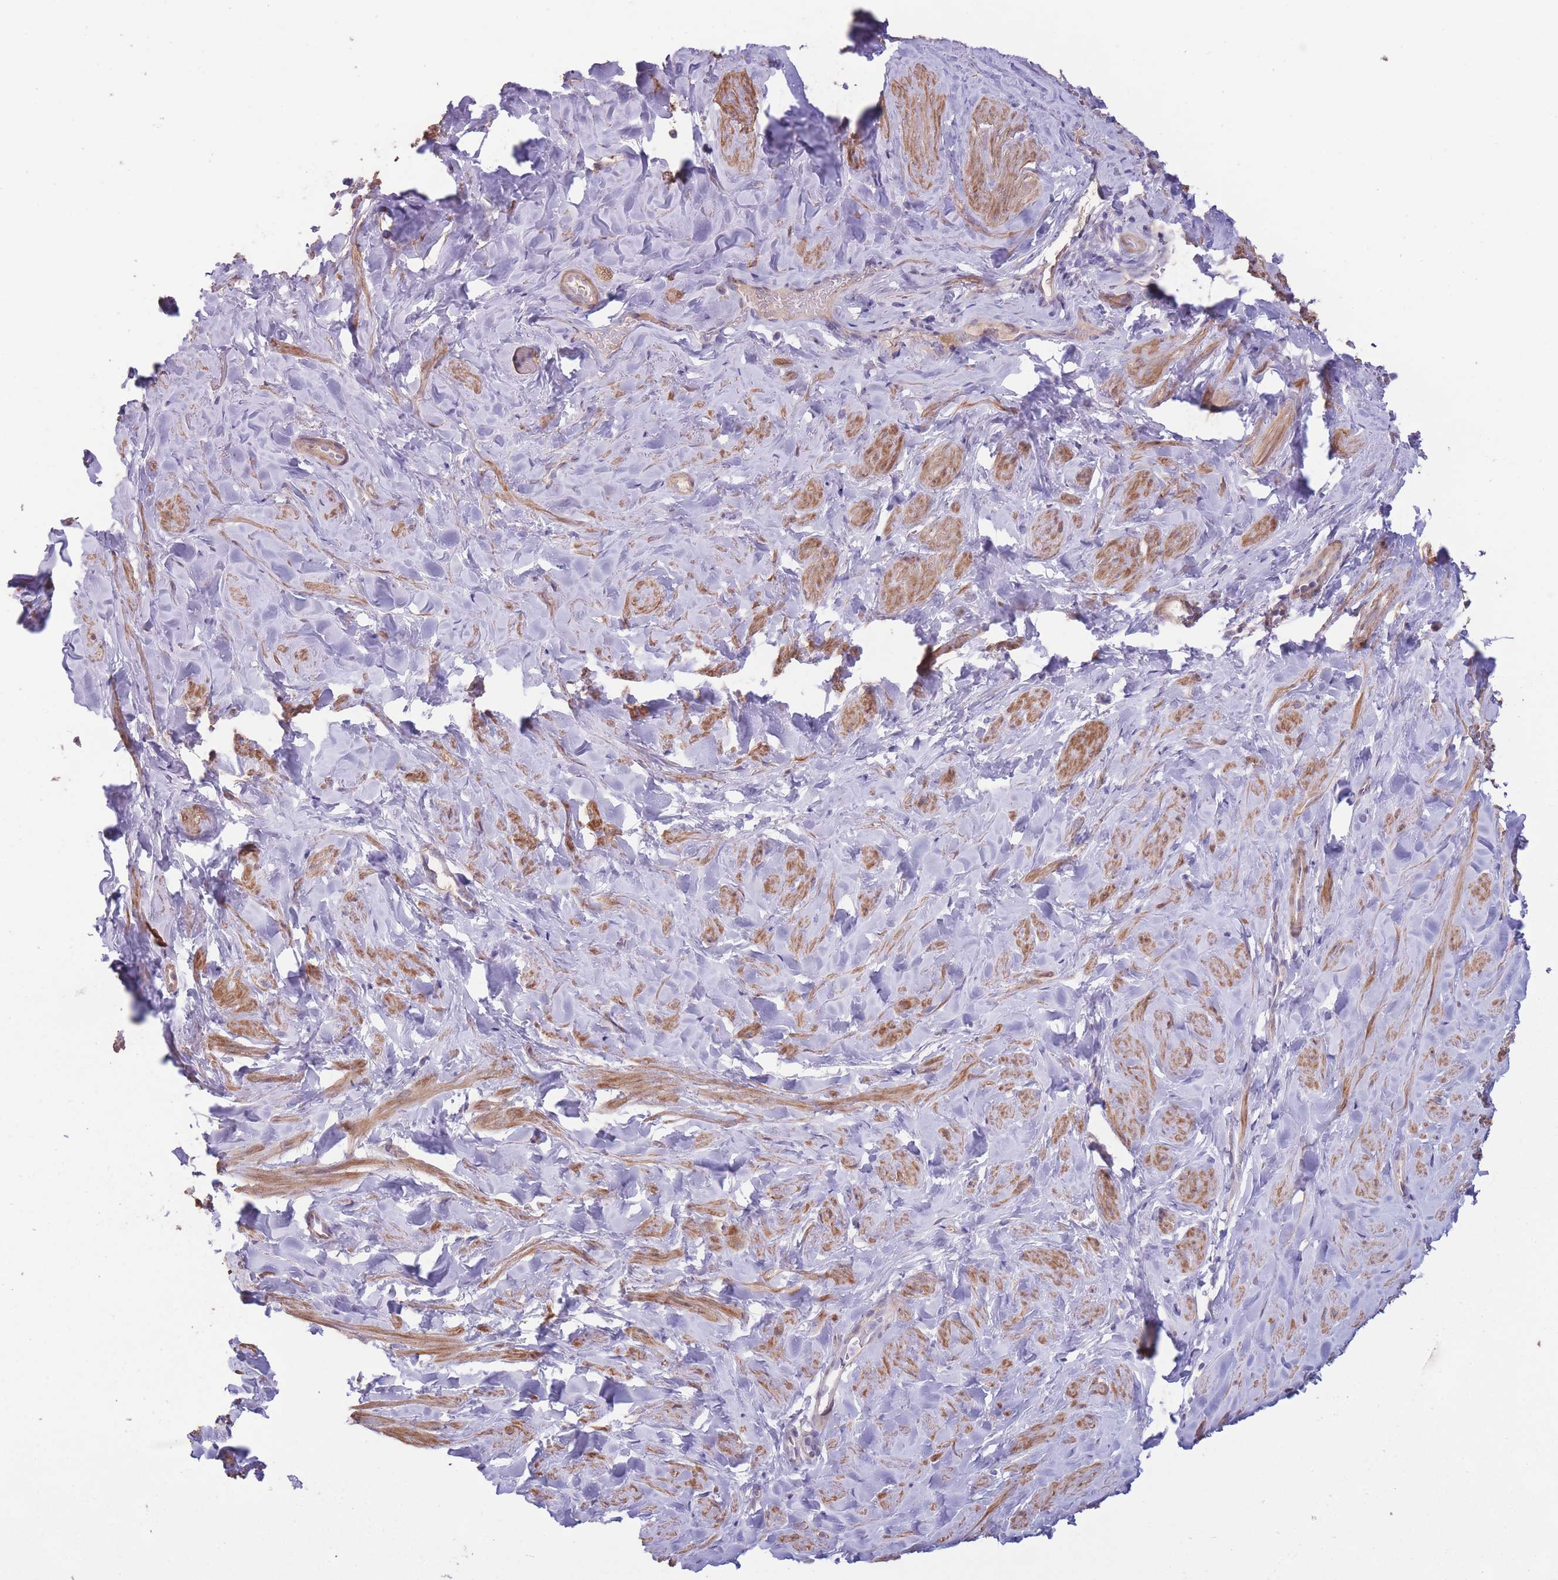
{"staining": {"intensity": "moderate", "quantity": "25%-75%", "location": "cytoplasmic/membranous"}, "tissue": "smooth muscle", "cell_type": "Smooth muscle cells", "image_type": "normal", "snomed": [{"axis": "morphology", "description": "Normal tissue, NOS"}, {"axis": "topography", "description": "Smooth muscle"}, {"axis": "topography", "description": "Peripheral nerve tissue"}], "caption": "IHC of benign smooth muscle displays medium levels of moderate cytoplasmic/membranous expression in about 25%-75% of smooth muscle cells. The protein is stained brown, and the nuclei are stained in blue (DAB IHC with brightfield microscopy, high magnification).", "gene": "RSPH10B2", "patient": {"sex": "male", "age": 69}}